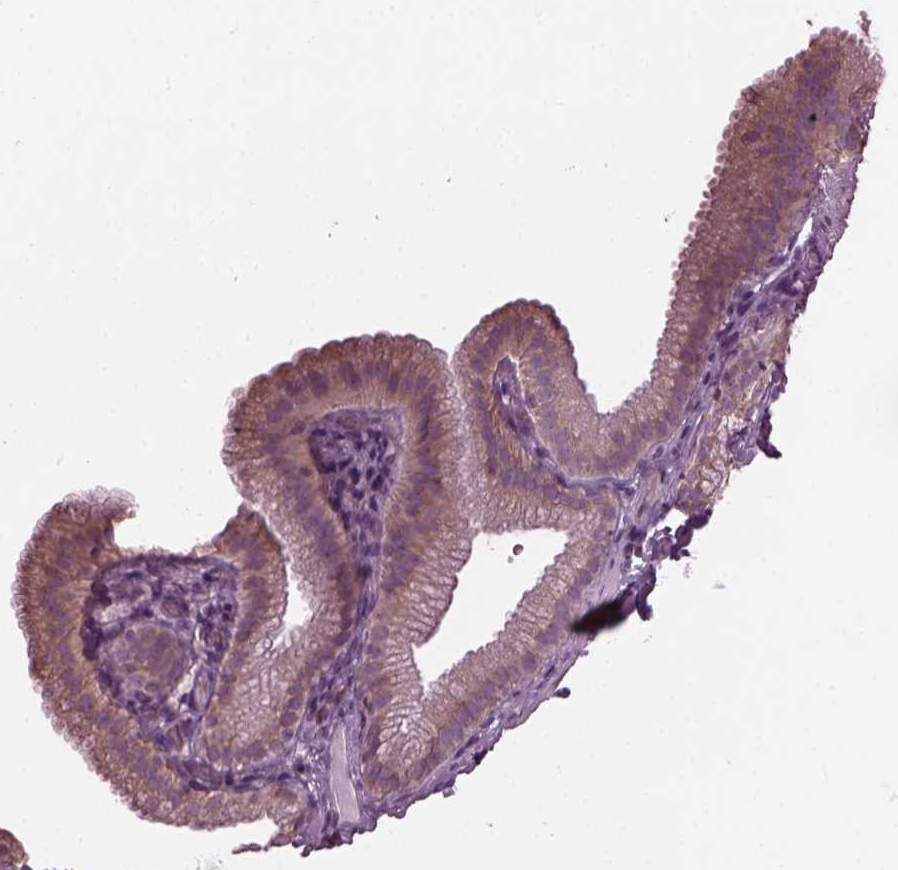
{"staining": {"intensity": "negative", "quantity": "none", "location": "none"}, "tissue": "adipose tissue", "cell_type": "Adipocytes", "image_type": "normal", "snomed": [{"axis": "morphology", "description": "Normal tissue, NOS"}, {"axis": "topography", "description": "Gallbladder"}, {"axis": "topography", "description": "Peripheral nerve tissue"}], "caption": "Protein analysis of unremarkable adipose tissue displays no significant expression in adipocytes. (Stains: DAB IHC with hematoxylin counter stain, Microscopy: brightfield microscopy at high magnification).", "gene": "CABP5", "patient": {"sex": "female", "age": 45}}